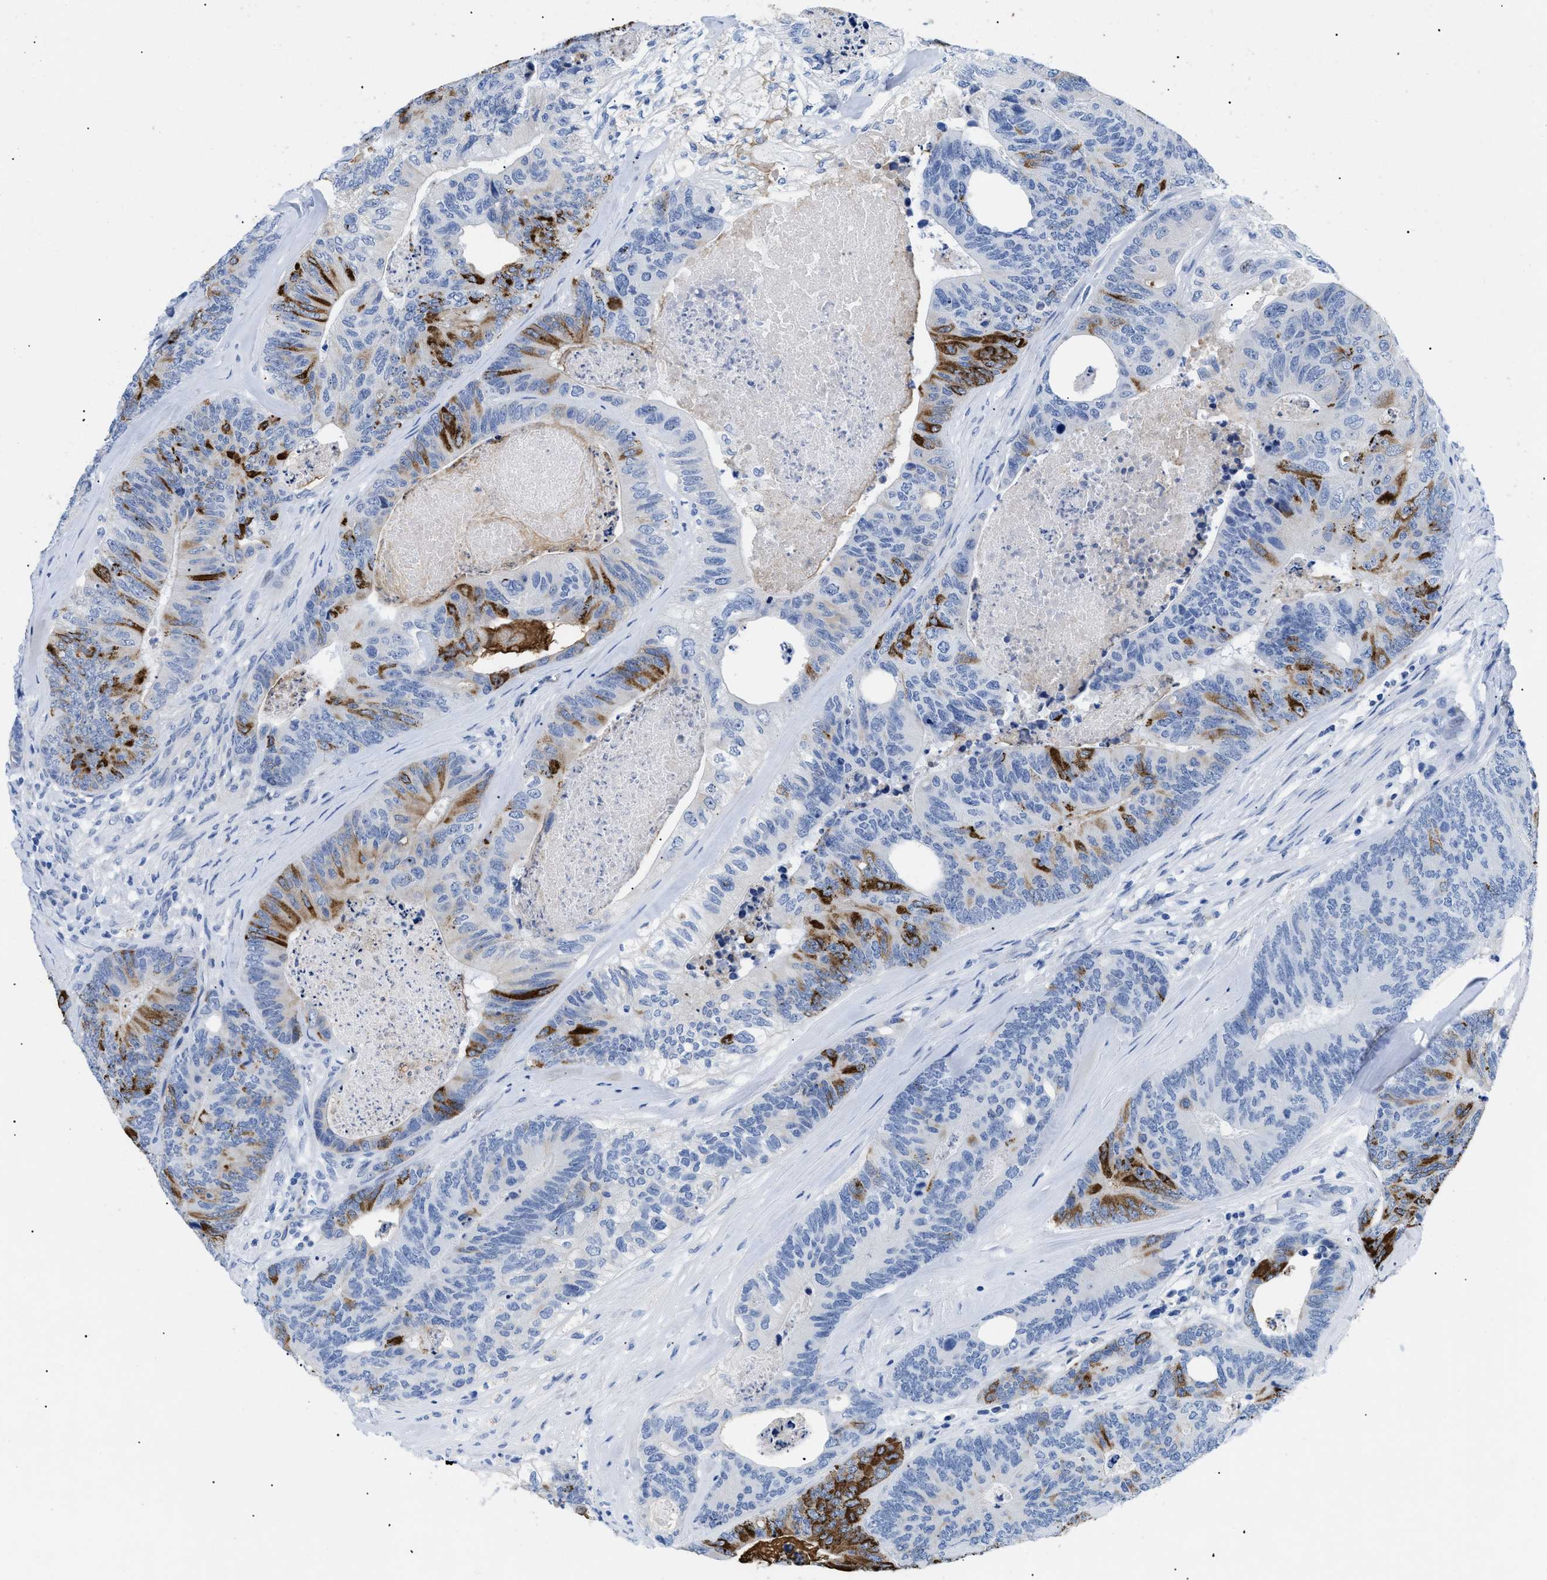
{"staining": {"intensity": "strong", "quantity": "<25%", "location": "cytoplasmic/membranous"}, "tissue": "colorectal cancer", "cell_type": "Tumor cells", "image_type": "cancer", "snomed": [{"axis": "morphology", "description": "Adenocarcinoma, NOS"}, {"axis": "topography", "description": "Colon"}], "caption": "Adenocarcinoma (colorectal) was stained to show a protein in brown. There is medium levels of strong cytoplasmic/membranous expression in about <25% of tumor cells.", "gene": "TMEM68", "patient": {"sex": "female", "age": 67}}